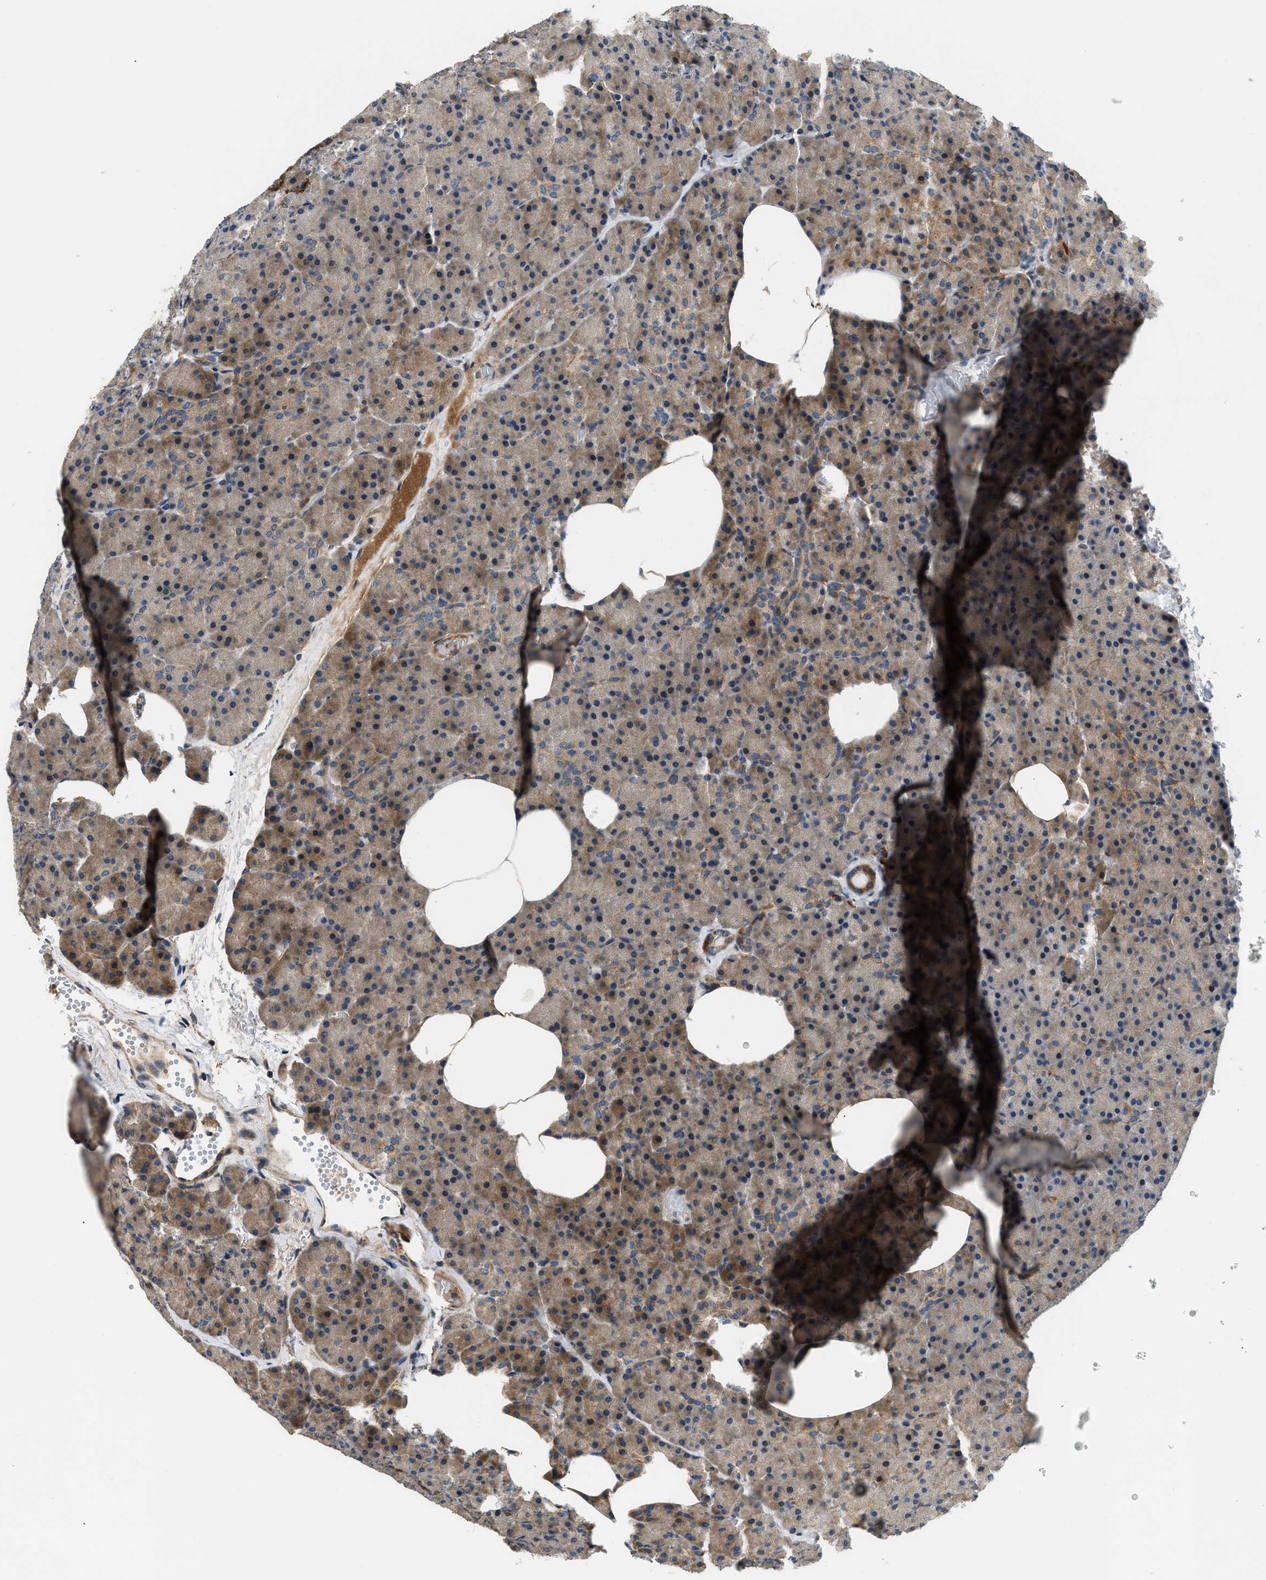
{"staining": {"intensity": "moderate", "quantity": "<25%", "location": "cytoplasmic/membranous"}, "tissue": "pancreas", "cell_type": "Exocrine glandular cells", "image_type": "normal", "snomed": [{"axis": "morphology", "description": "Normal tissue, NOS"}, {"axis": "morphology", "description": "Carcinoid, malignant, NOS"}, {"axis": "topography", "description": "Pancreas"}], "caption": "Immunohistochemical staining of normal human pancreas reveals <25% levels of moderate cytoplasmic/membranous protein positivity in approximately <25% of exocrine glandular cells. (DAB IHC, brown staining for protein, blue staining for nuclei).", "gene": "IL3RA", "patient": {"sex": "female", "age": 35}}